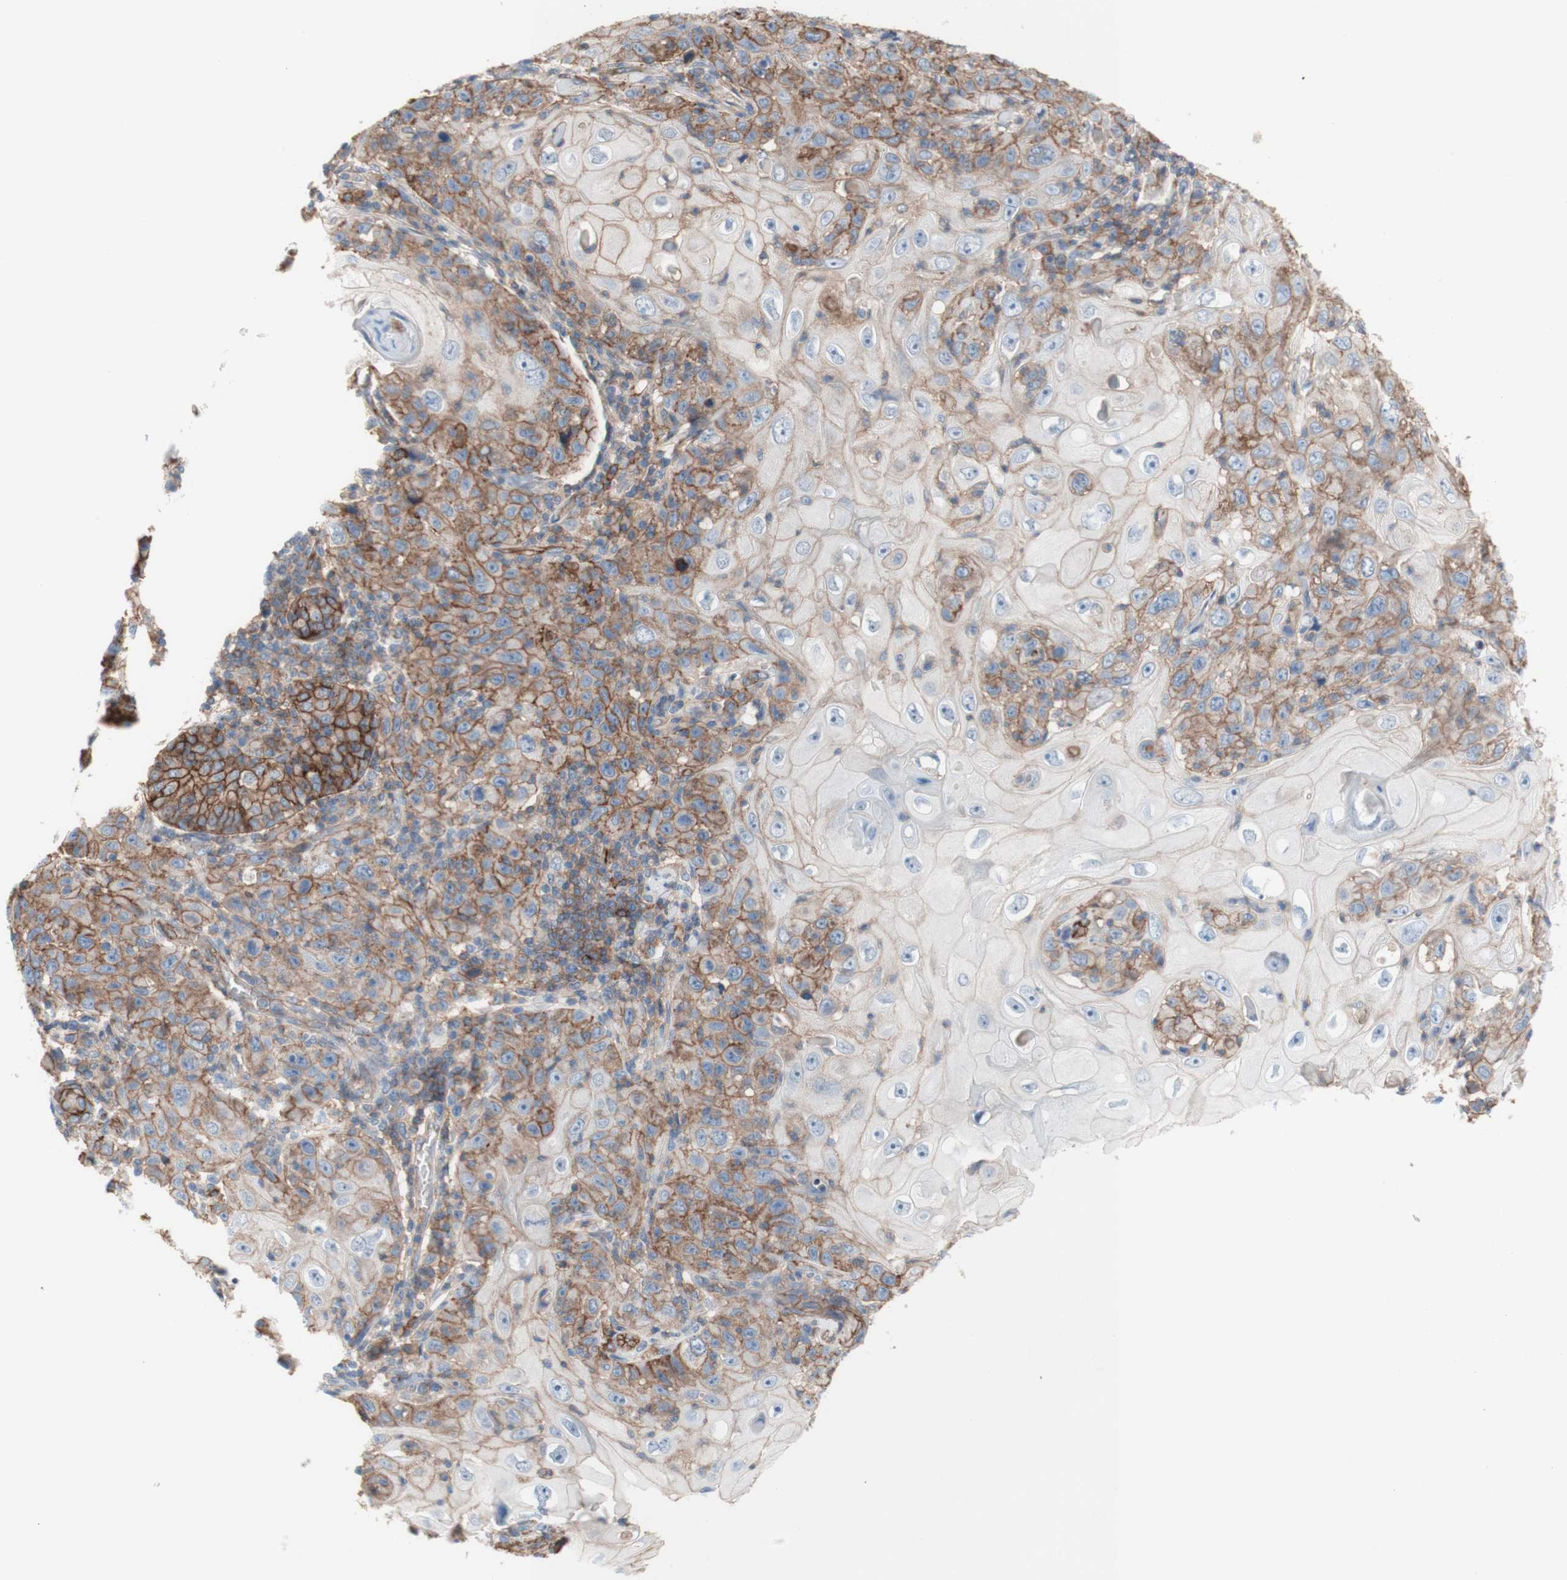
{"staining": {"intensity": "moderate", "quantity": ">75%", "location": "cytoplasmic/membranous"}, "tissue": "skin cancer", "cell_type": "Tumor cells", "image_type": "cancer", "snomed": [{"axis": "morphology", "description": "Squamous cell carcinoma, NOS"}, {"axis": "topography", "description": "Skin"}], "caption": "Skin squamous cell carcinoma stained with a protein marker demonstrates moderate staining in tumor cells.", "gene": "CD46", "patient": {"sex": "female", "age": 88}}